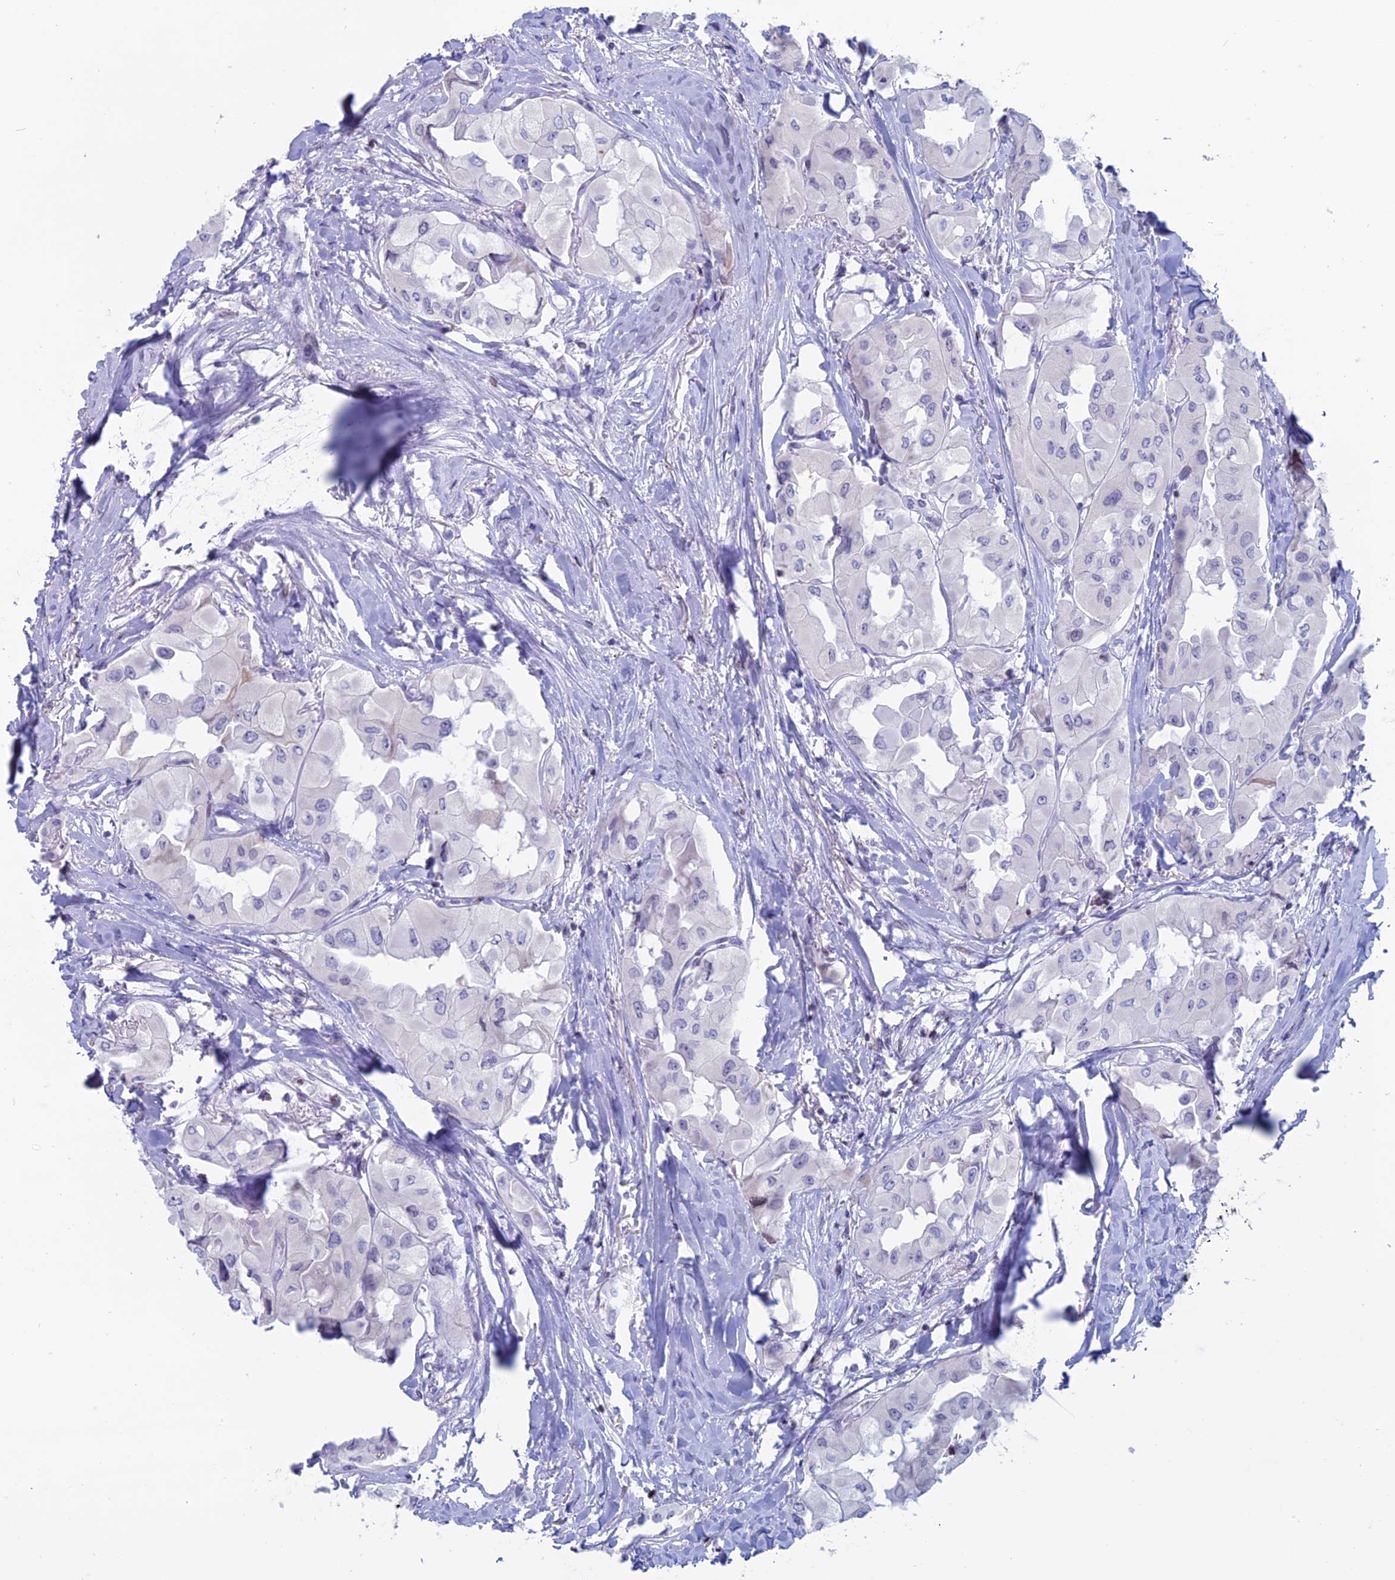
{"staining": {"intensity": "negative", "quantity": "none", "location": "none"}, "tissue": "thyroid cancer", "cell_type": "Tumor cells", "image_type": "cancer", "snomed": [{"axis": "morphology", "description": "Normal tissue, NOS"}, {"axis": "morphology", "description": "Papillary adenocarcinoma, NOS"}, {"axis": "topography", "description": "Thyroid gland"}], "caption": "Thyroid cancer (papillary adenocarcinoma) was stained to show a protein in brown. There is no significant expression in tumor cells. (DAB (3,3'-diaminobenzidine) IHC with hematoxylin counter stain).", "gene": "CERS6", "patient": {"sex": "female", "age": 59}}